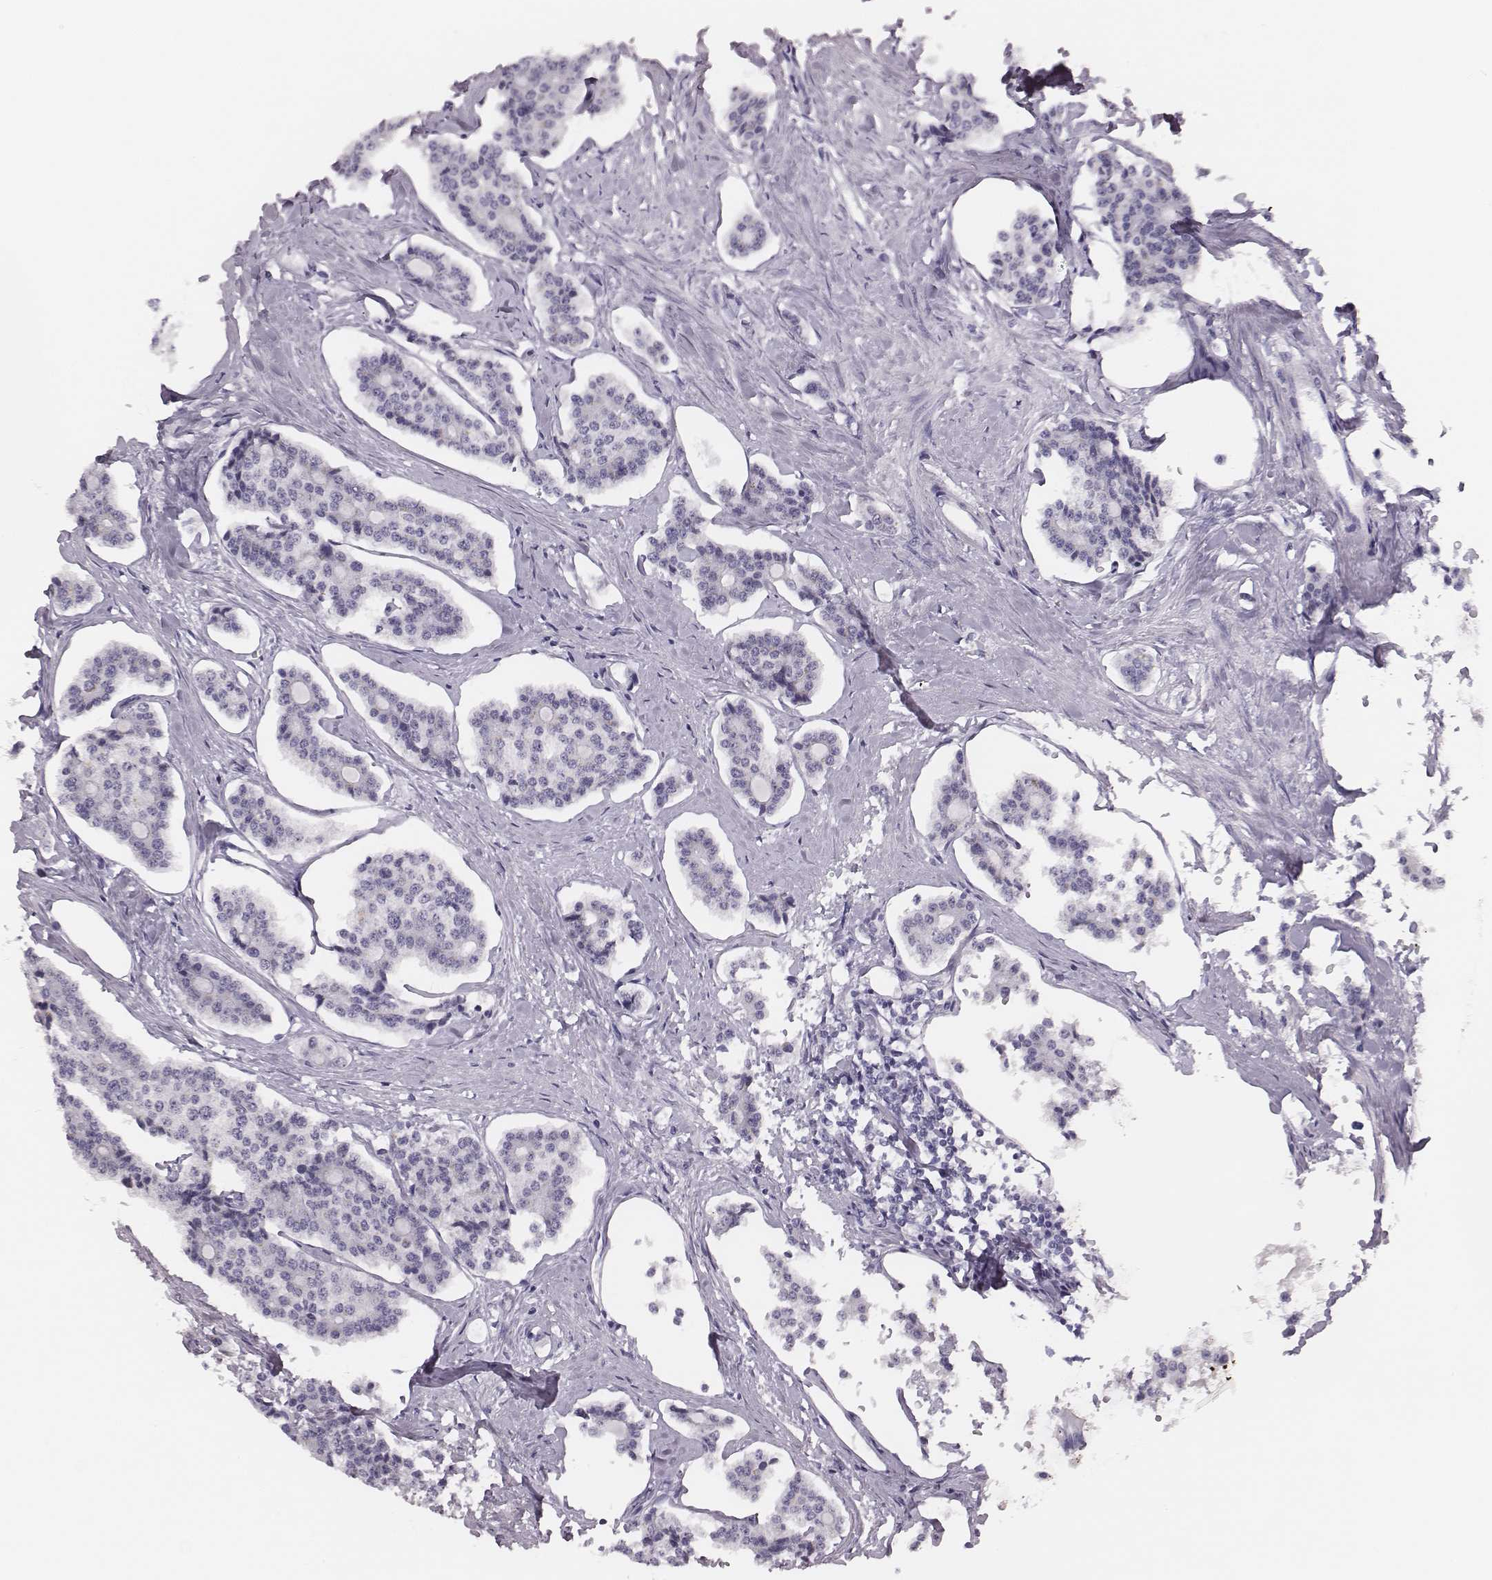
{"staining": {"intensity": "negative", "quantity": "none", "location": "none"}, "tissue": "carcinoid", "cell_type": "Tumor cells", "image_type": "cancer", "snomed": [{"axis": "morphology", "description": "Carcinoid, malignant, NOS"}, {"axis": "topography", "description": "Small intestine"}], "caption": "Protein analysis of malignant carcinoid reveals no significant staining in tumor cells.", "gene": "H1-6", "patient": {"sex": "female", "age": 65}}